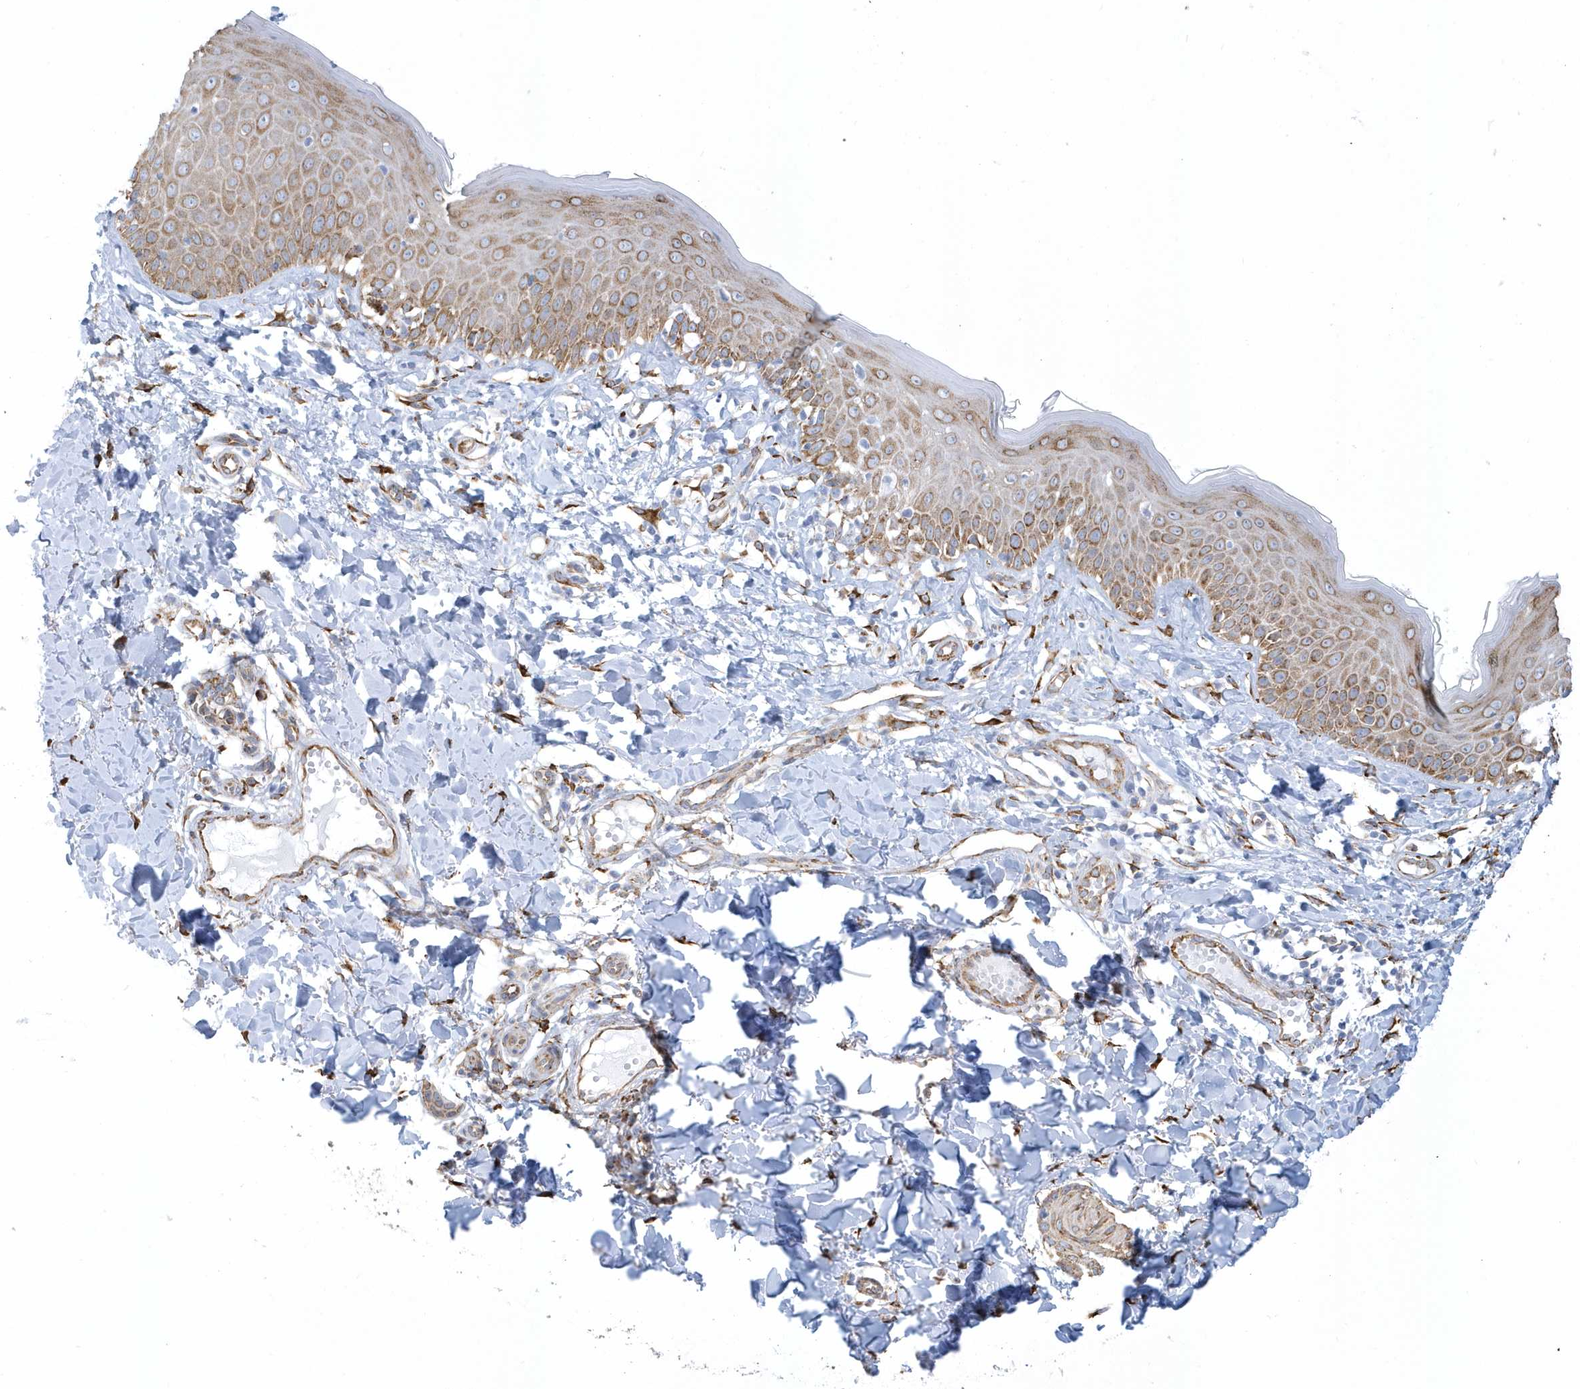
{"staining": {"intensity": "moderate", "quantity": ">75%", "location": "cytoplasmic/membranous"}, "tissue": "skin", "cell_type": "Fibroblasts", "image_type": "normal", "snomed": [{"axis": "morphology", "description": "Normal tissue, NOS"}, {"axis": "topography", "description": "Skin"}], "caption": "This is an image of immunohistochemistry staining of normal skin, which shows moderate positivity in the cytoplasmic/membranous of fibroblasts.", "gene": "DCAF1", "patient": {"sex": "male", "age": 52}}